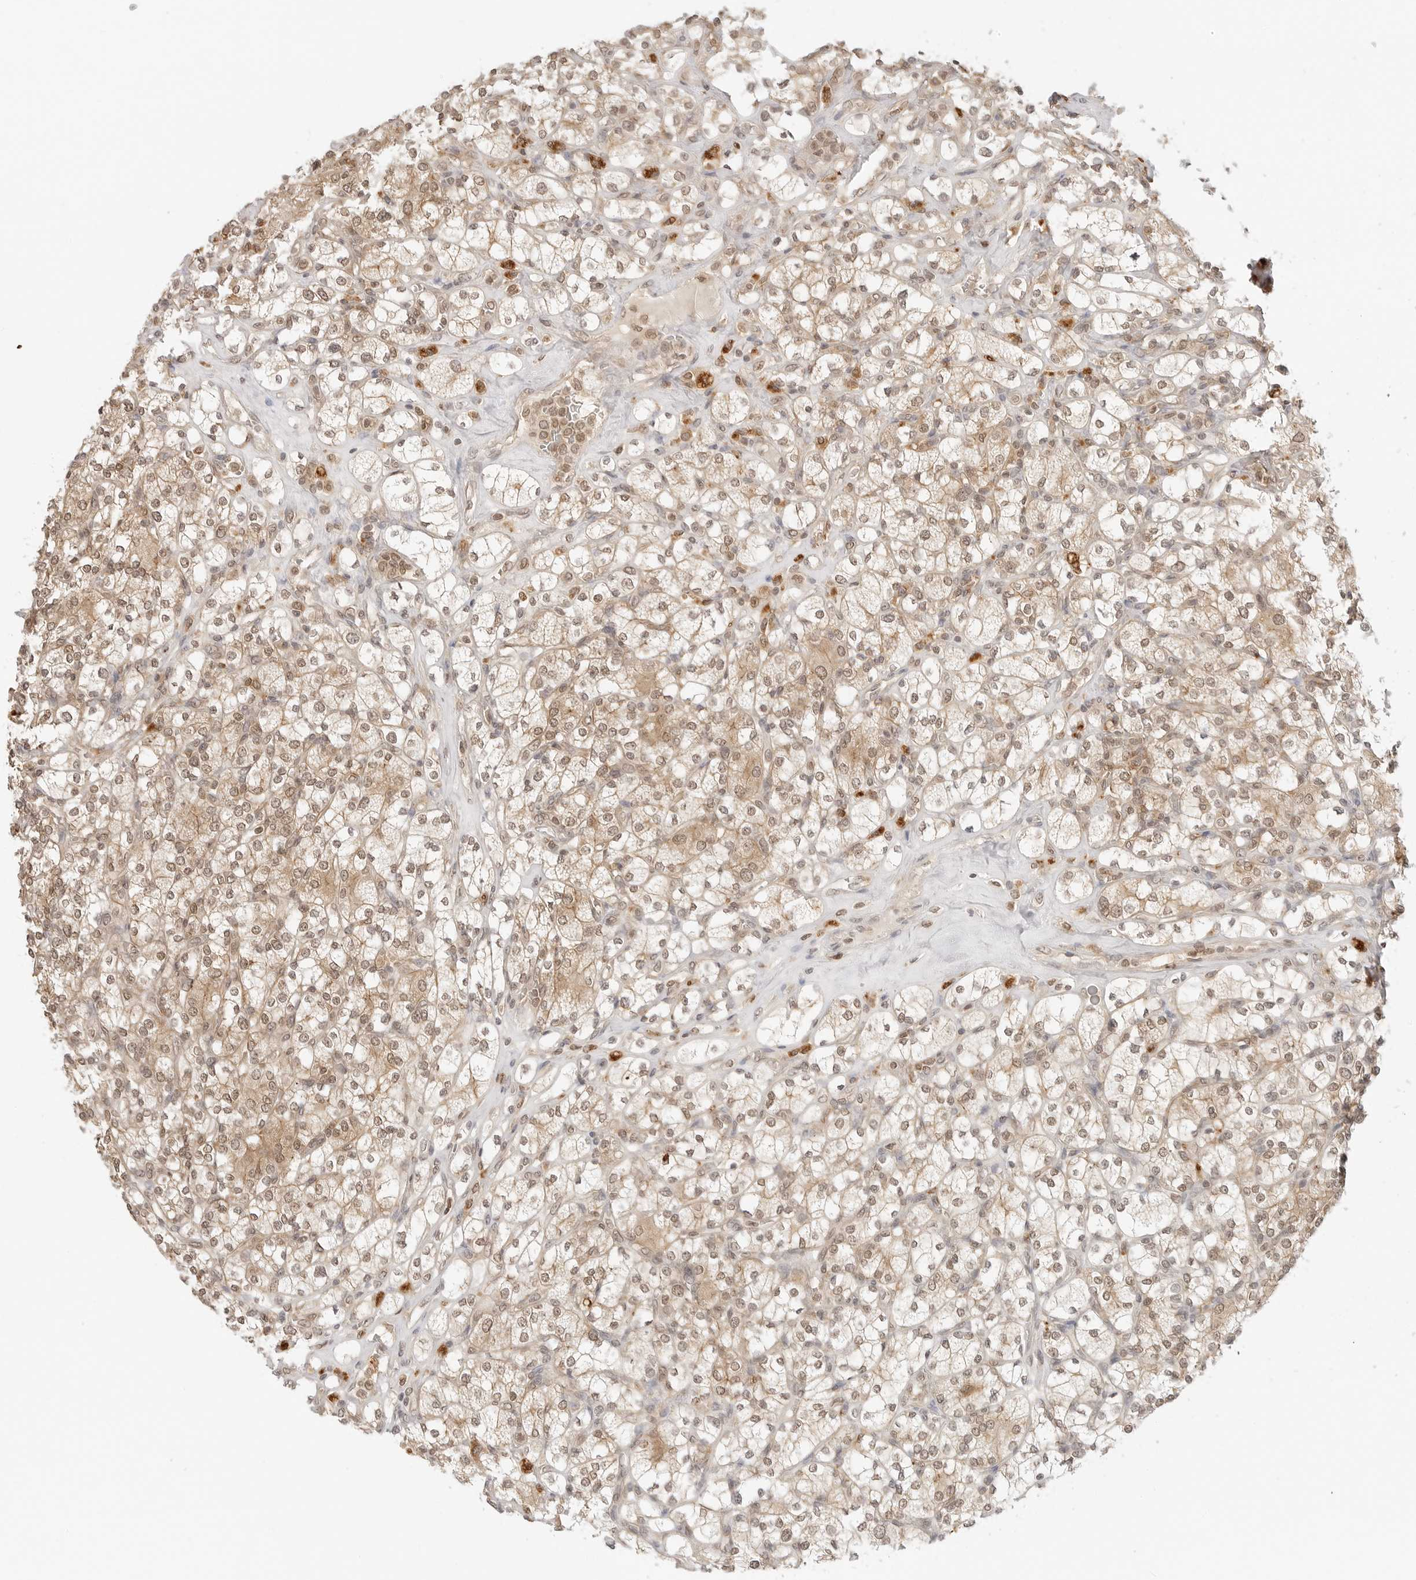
{"staining": {"intensity": "moderate", "quantity": ">75%", "location": "cytoplasmic/membranous,nuclear"}, "tissue": "renal cancer", "cell_type": "Tumor cells", "image_type": "cancer", "snomed": [{"axis": "morphology", "description": "Adenocarcinoma, NOS"}, {"axis": "topography", "description": "Kidney"}], "caption": "Immunohistochemistry (IHC) (DAB (3,3'-diaminobenzidine)) staining of human renal cancer reveals moderate cytoplasmic/membranous and nuclear protein expression in about >75% of tumor cells. The staining was performed using DAB (3,3'-diaminobenzidine) to visualize the protein expression in brown, while the nuclei were stained in blue with hematoxylin (Magnification: 20x).", "gene": "EPHA1", "patient": {"sex": "male", "age": 77}}